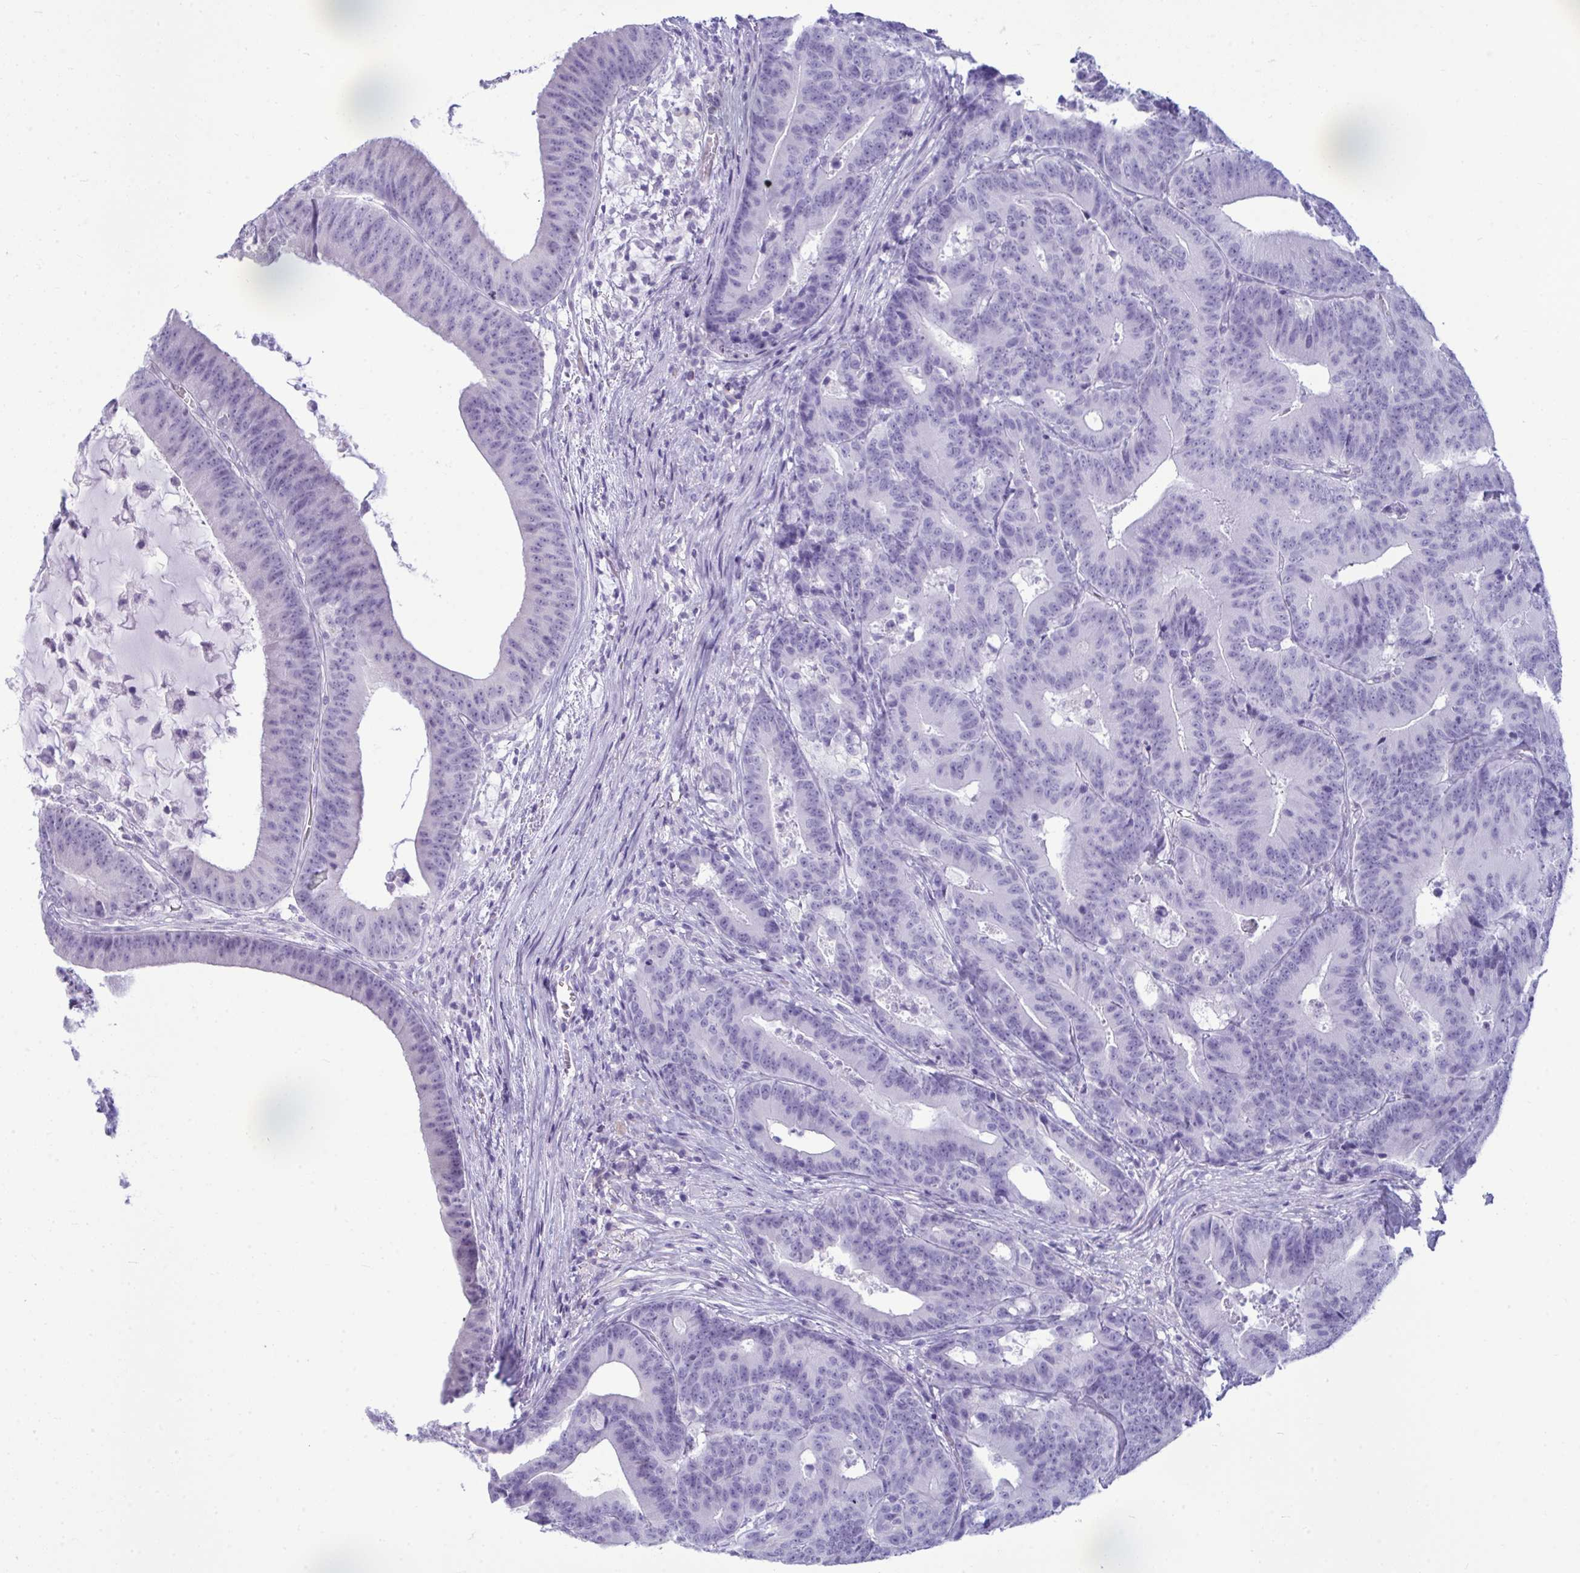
{"staining": {"intensity": "negative", "quantity": "none", "location": "none"}, "tissue": "colorectal cancer", "cell_type": "Tumor cells", "image_type": "cancer", "snomed": [{"axis": "morphology", "description": "Adenocarcinoma, NOS"}, {"axis": "topography", "description": "Colon"}], "caption": "Immunohistochemistry histopathology image of neoplastic tissue: human colorectal cancer (adenocarcinoma) stained with DAB (3,3'-diaminobenzidine) exhibits no significant protein expression in tumor cells.", "gene": "ANKRD60", "patient": {"sex": "female", "age": 78}}